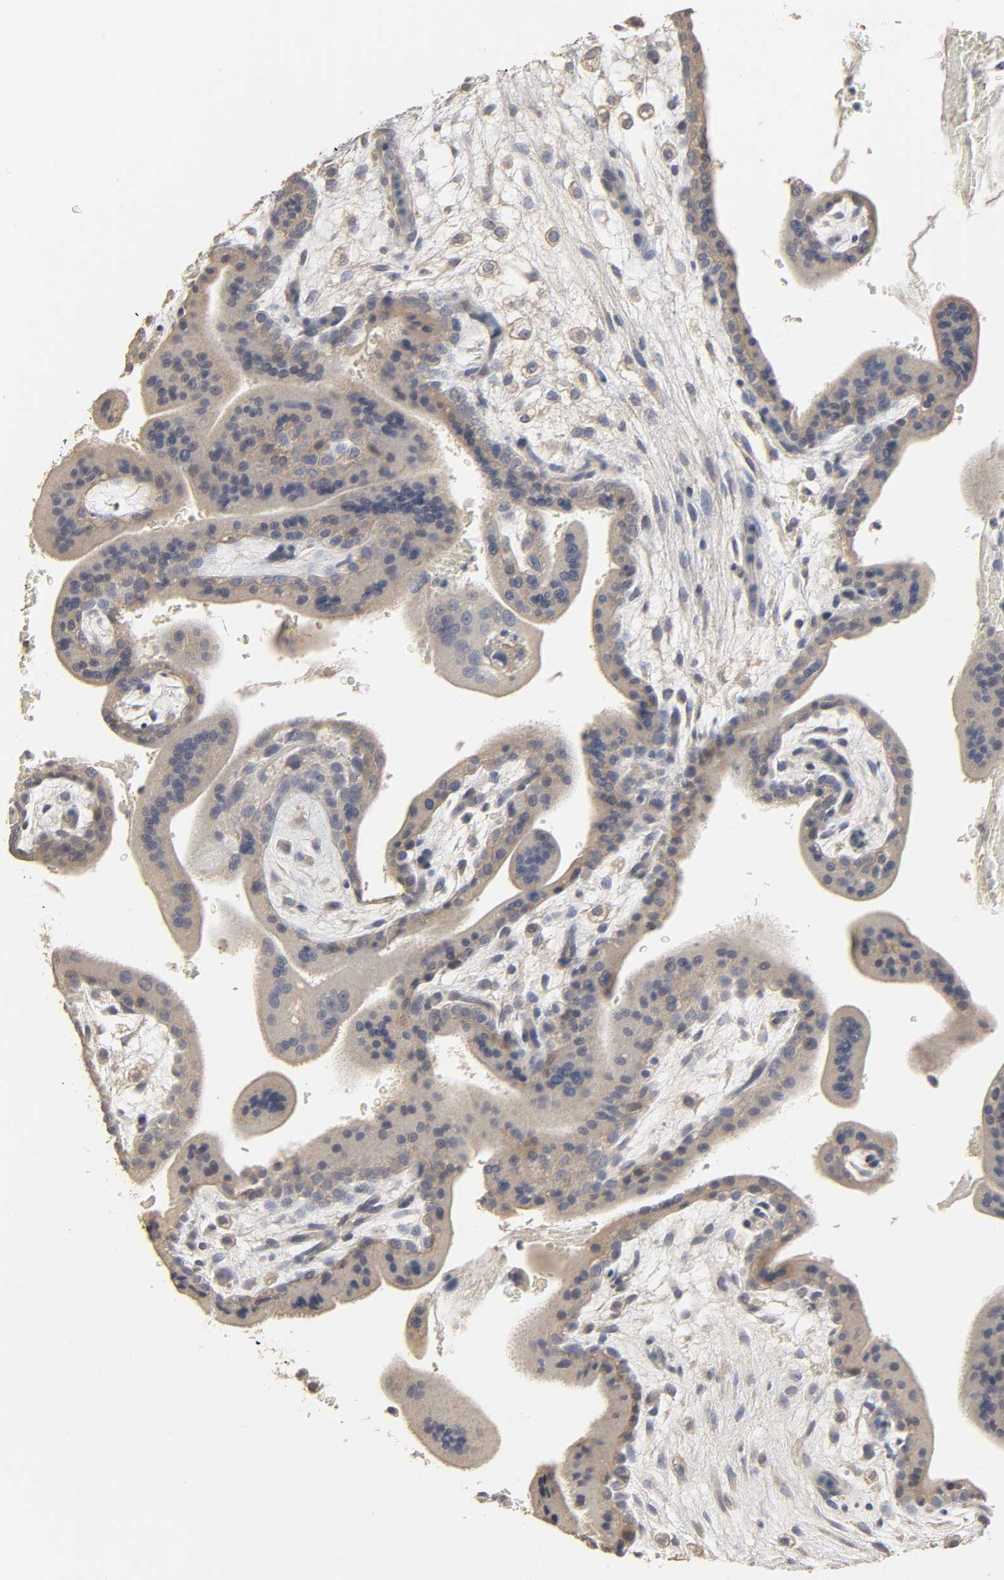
{"staining": {"intensity": "weak", "quantity": "25%-75%", "location": "cytoplasmic/membranous"}, "tissue": "placenta", "cell_type": "Trophoblastic cells", "image_type": "normal", "snomed": [{"axis": "morphology", "description": "Normal tissue, NOS"}, {"axis": "topography", "description": "Placenta"}], "caption": "Placenta stained with a brown dye shows weak cytoplasmic/membranous positive staining in approximately 25%-75% of trophoblastic cells.", "gene": "SLC10A2", "patient": {"sex": "female", "age": 35}}